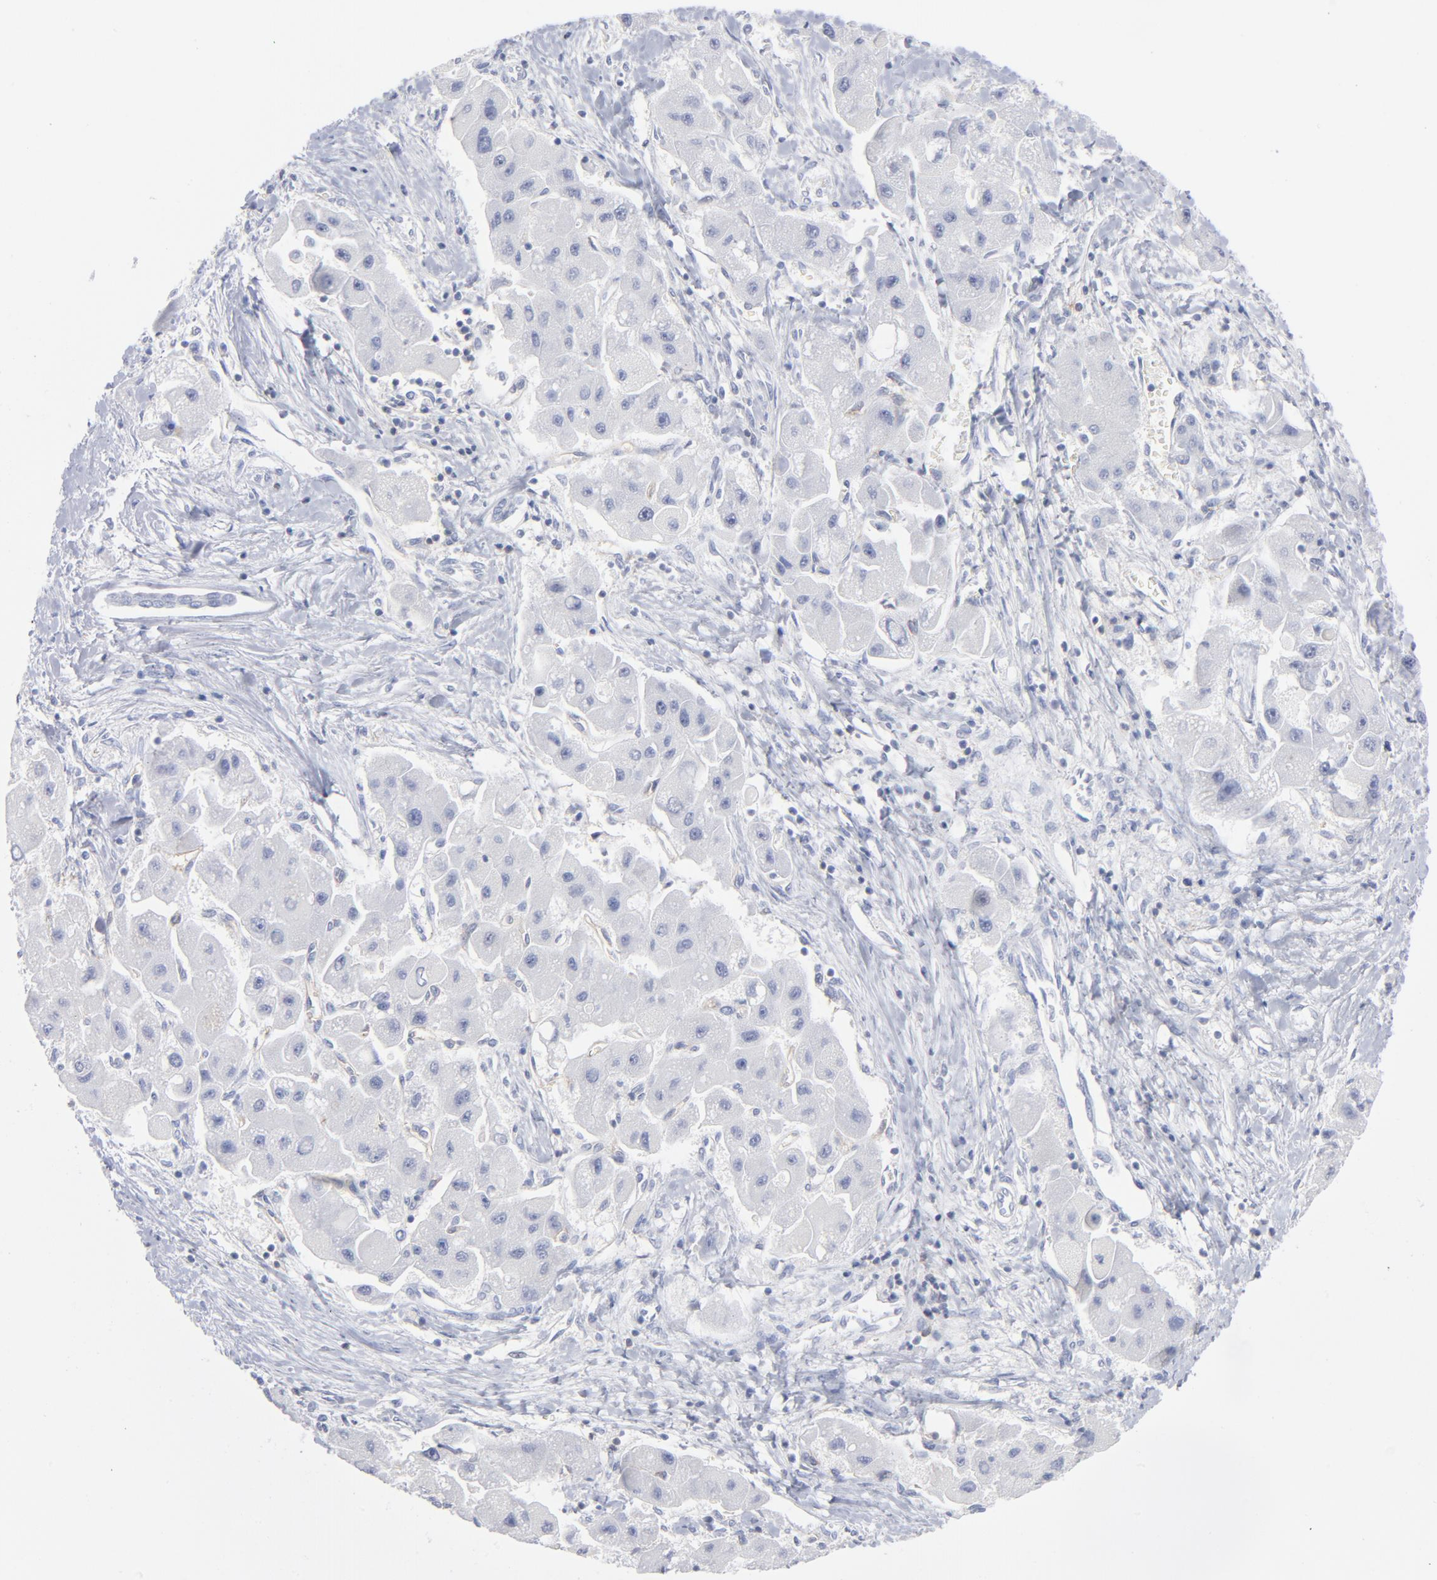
{"staining": {"intensity": "negative", "quantity": "none", "location": "none"}, "tissue": "liver cancer", "cell_type": "Tumor cells", "image_type": "cancer", "snomed": [{"axis": "morphology", "description": "Carcinoma, Hepatocellular, NOS"}, {"axis": "topography", "description": "Liver"}], "caption": "Immunohistochemistry (IHC) micrograph of neoplastic tissue: human hepatocellular carcinoma (liver) stained with DAB shows no significant protein expression in tumor cells. Brightfield microscopy of IHC stained with DAB (3,3'-diaminobenzidine) (brown) and hematoxylin (blue), captured at high magnification.", "gene": "P2RY8", "patient": {"sex": "male", "age": 24}}